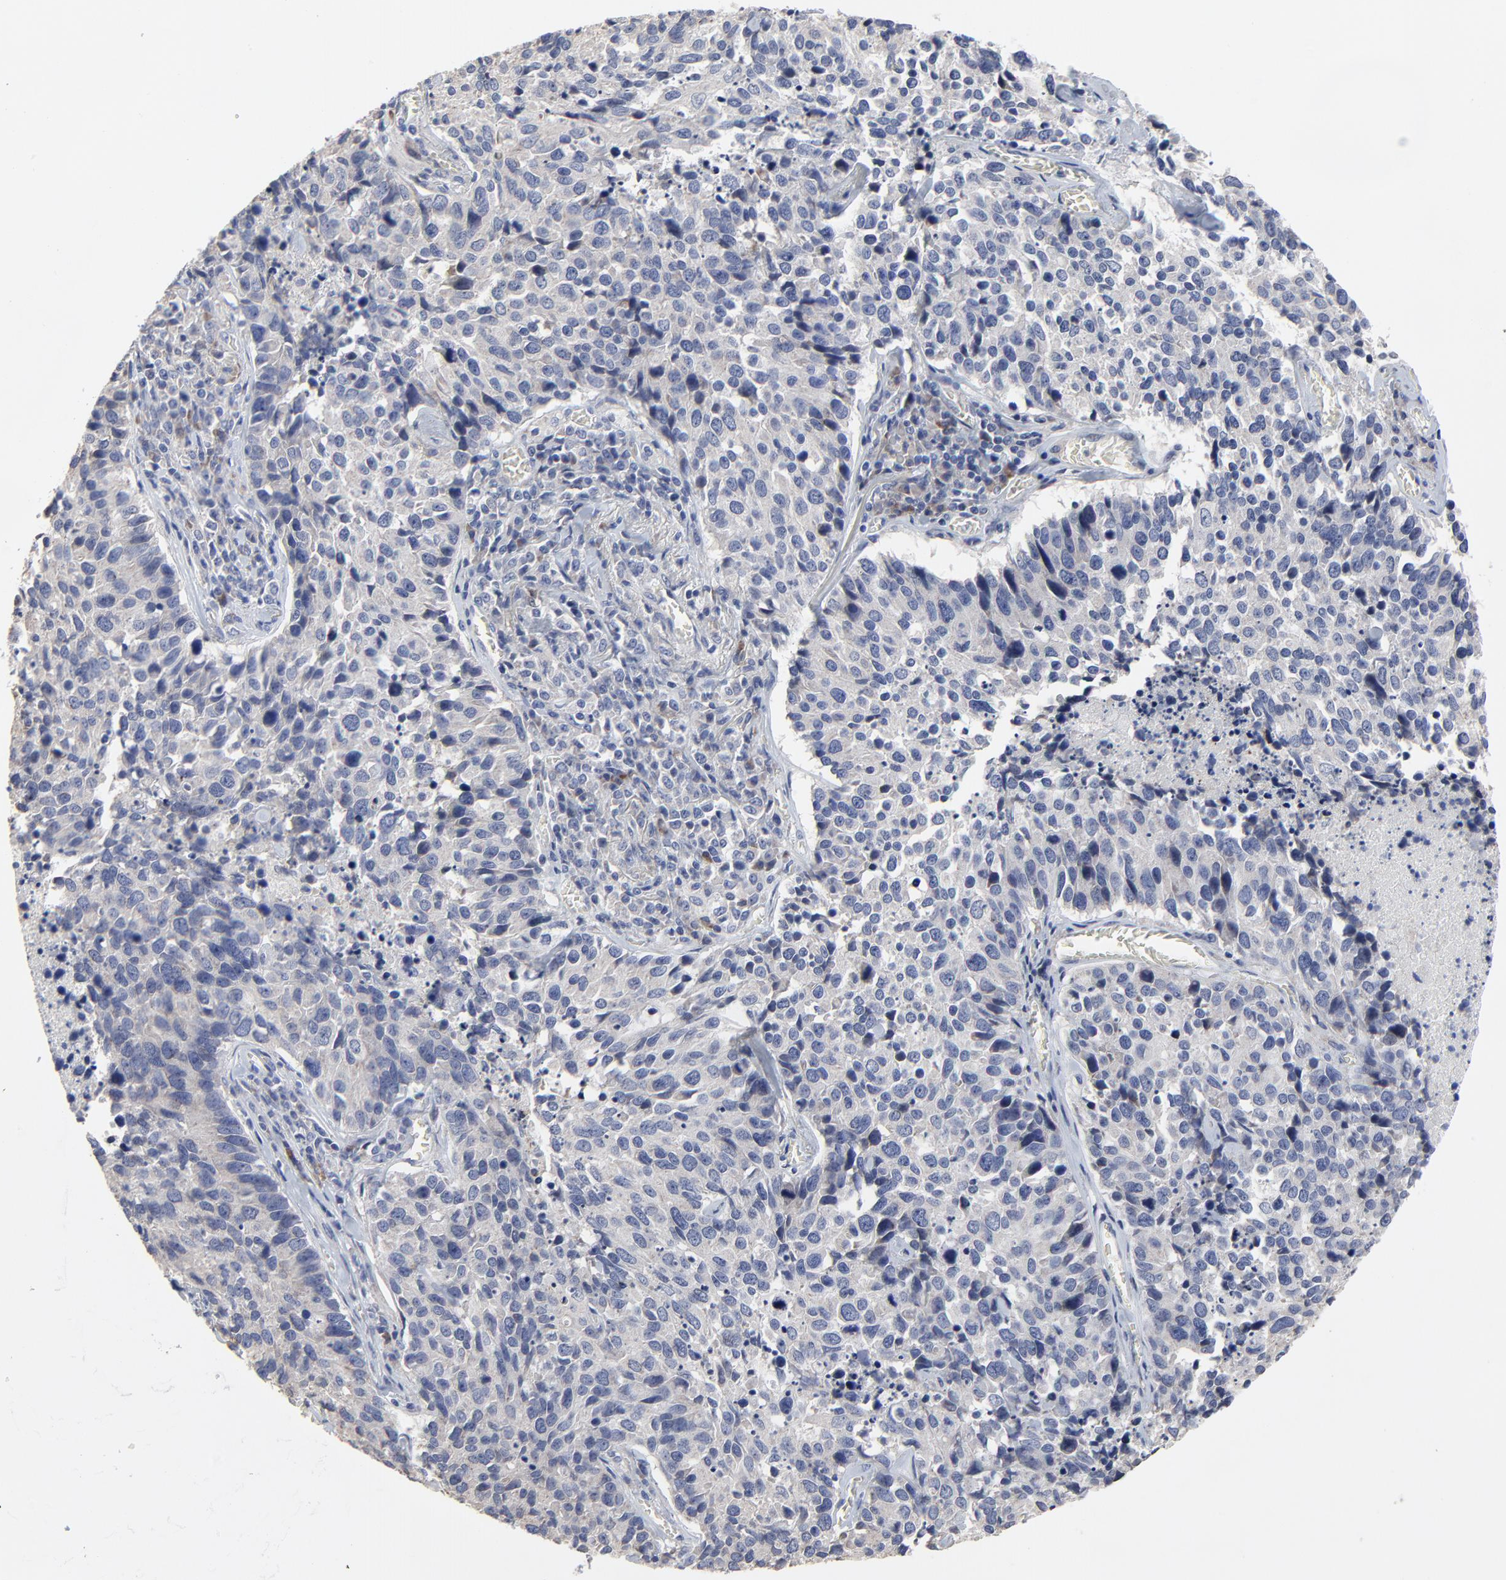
{"staining": {"intensity": "negative", "quantity": "none", "location": "none"}, "tissue": "lung cancer", "cell_type": "Tumor cells", "image_type": "cancer", "snomed": [{"axis": "morphology", "description": "Neoplasm, malignant, NOS"}, {"axis": "topography", "description": "Lung"}], "caption": "IHC of lung neoplasm (malignant) exhibits no expression in tumor cells.", "gene": "NLGN3", "patient": {"sex": "female", "age": 76}}